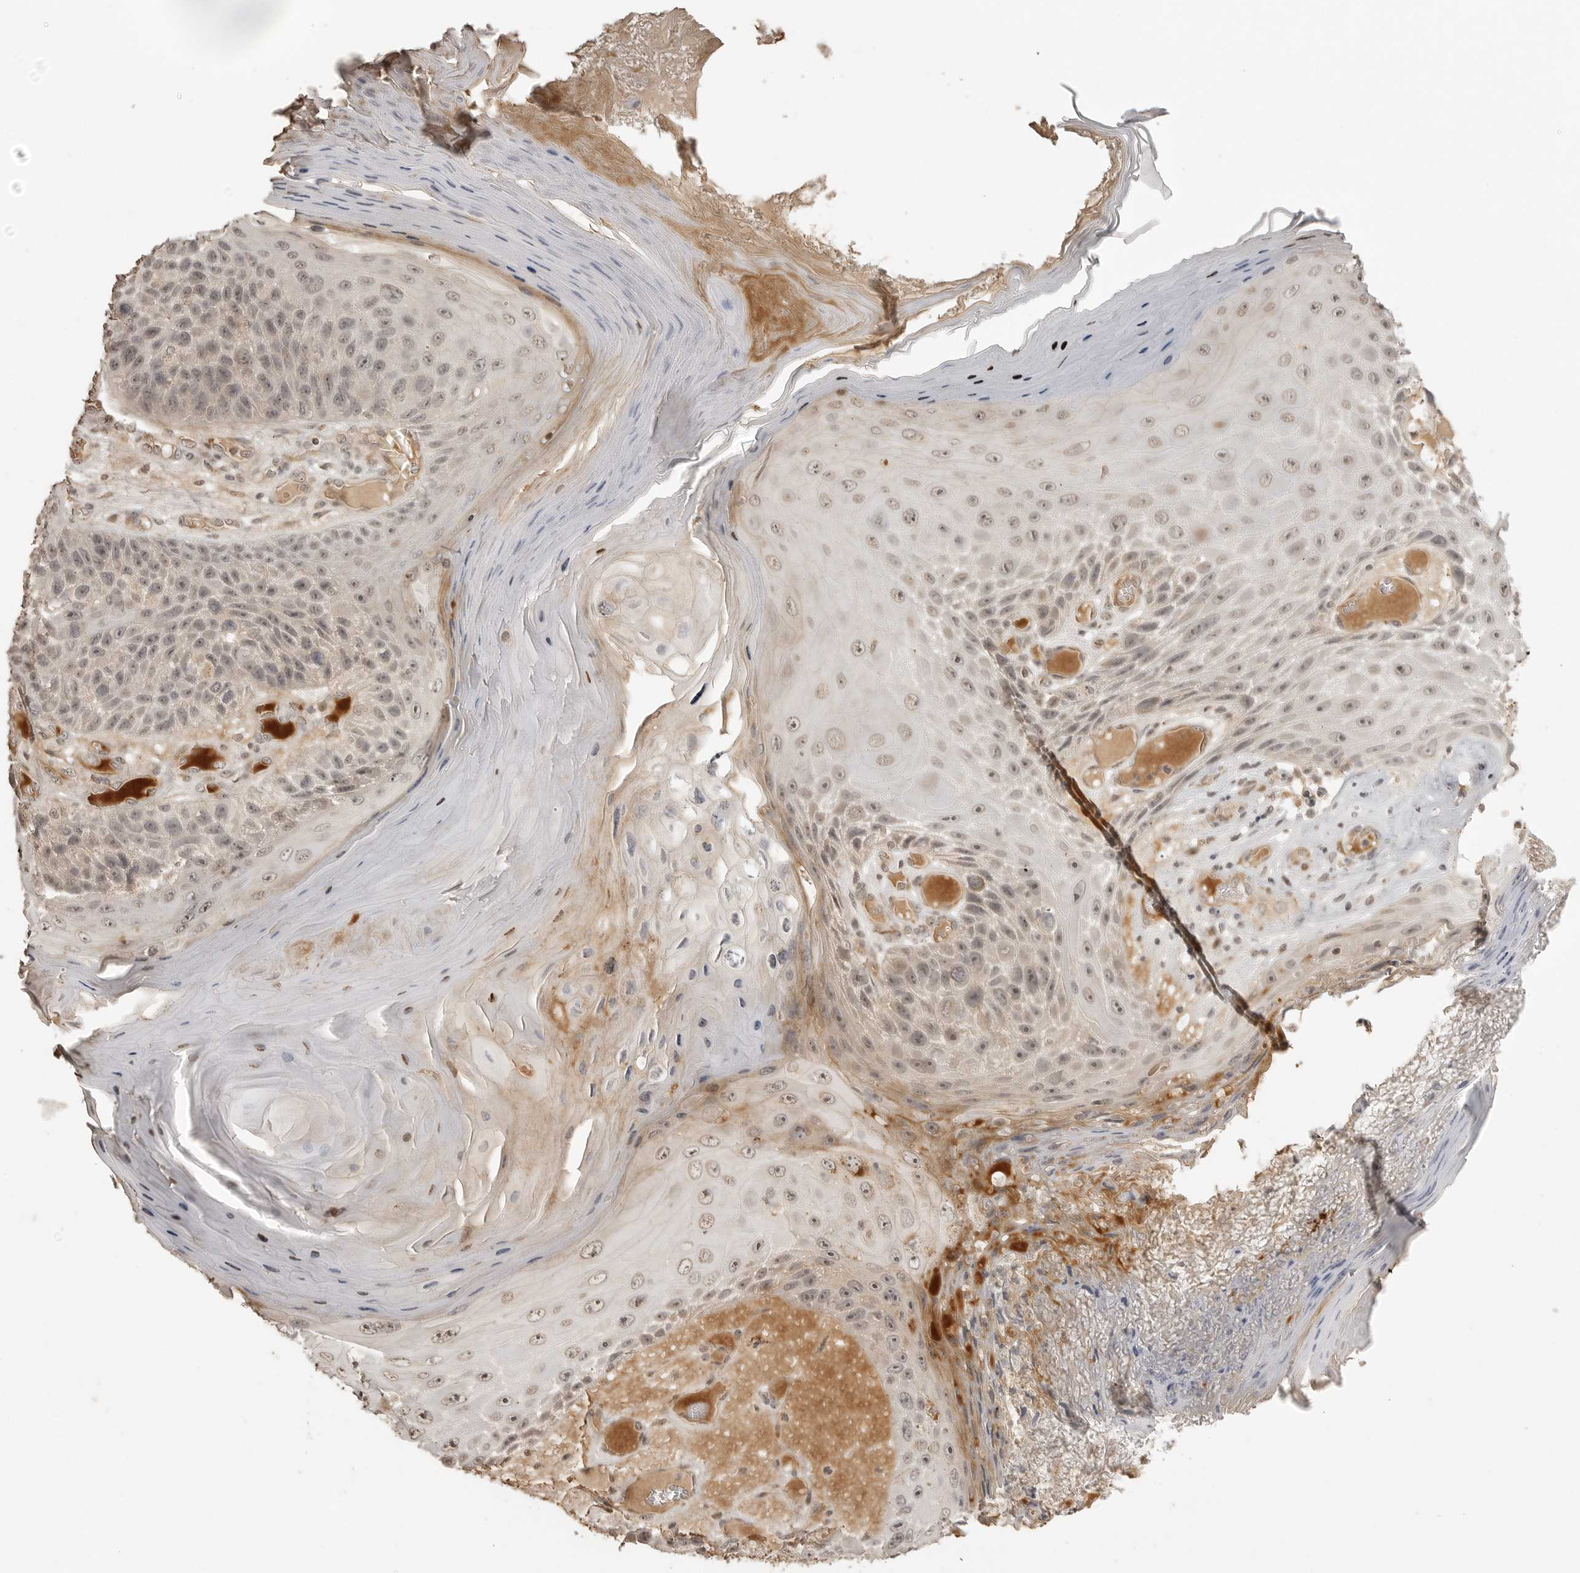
{"staining": {"intensity": "weak", "quantity": "<25%", "location": "cytoplasmic/membranous,nuclear"}, "tissue": "skin cancer", "cell_type": "Tumor cells", "image_type": "cancer", "snomed": [{"axis": "morphology", "description": "Squamous cell carcinoma, NOS"}, {"axis": "topography", "description": "Skin"}], "caption": "The photomicrograph exhibits no significant positivity in tumor cells of skin squamous cell carcinoma. Brightfield microscopy of immunohistochemistry (IHC) stained with DAB (3,3'-diaminobenzidine) (brown) and hematoxylin (blue), captured at high magnification.", "gene": "SMG8", "patient": {"sex": "female", "age": 88}}